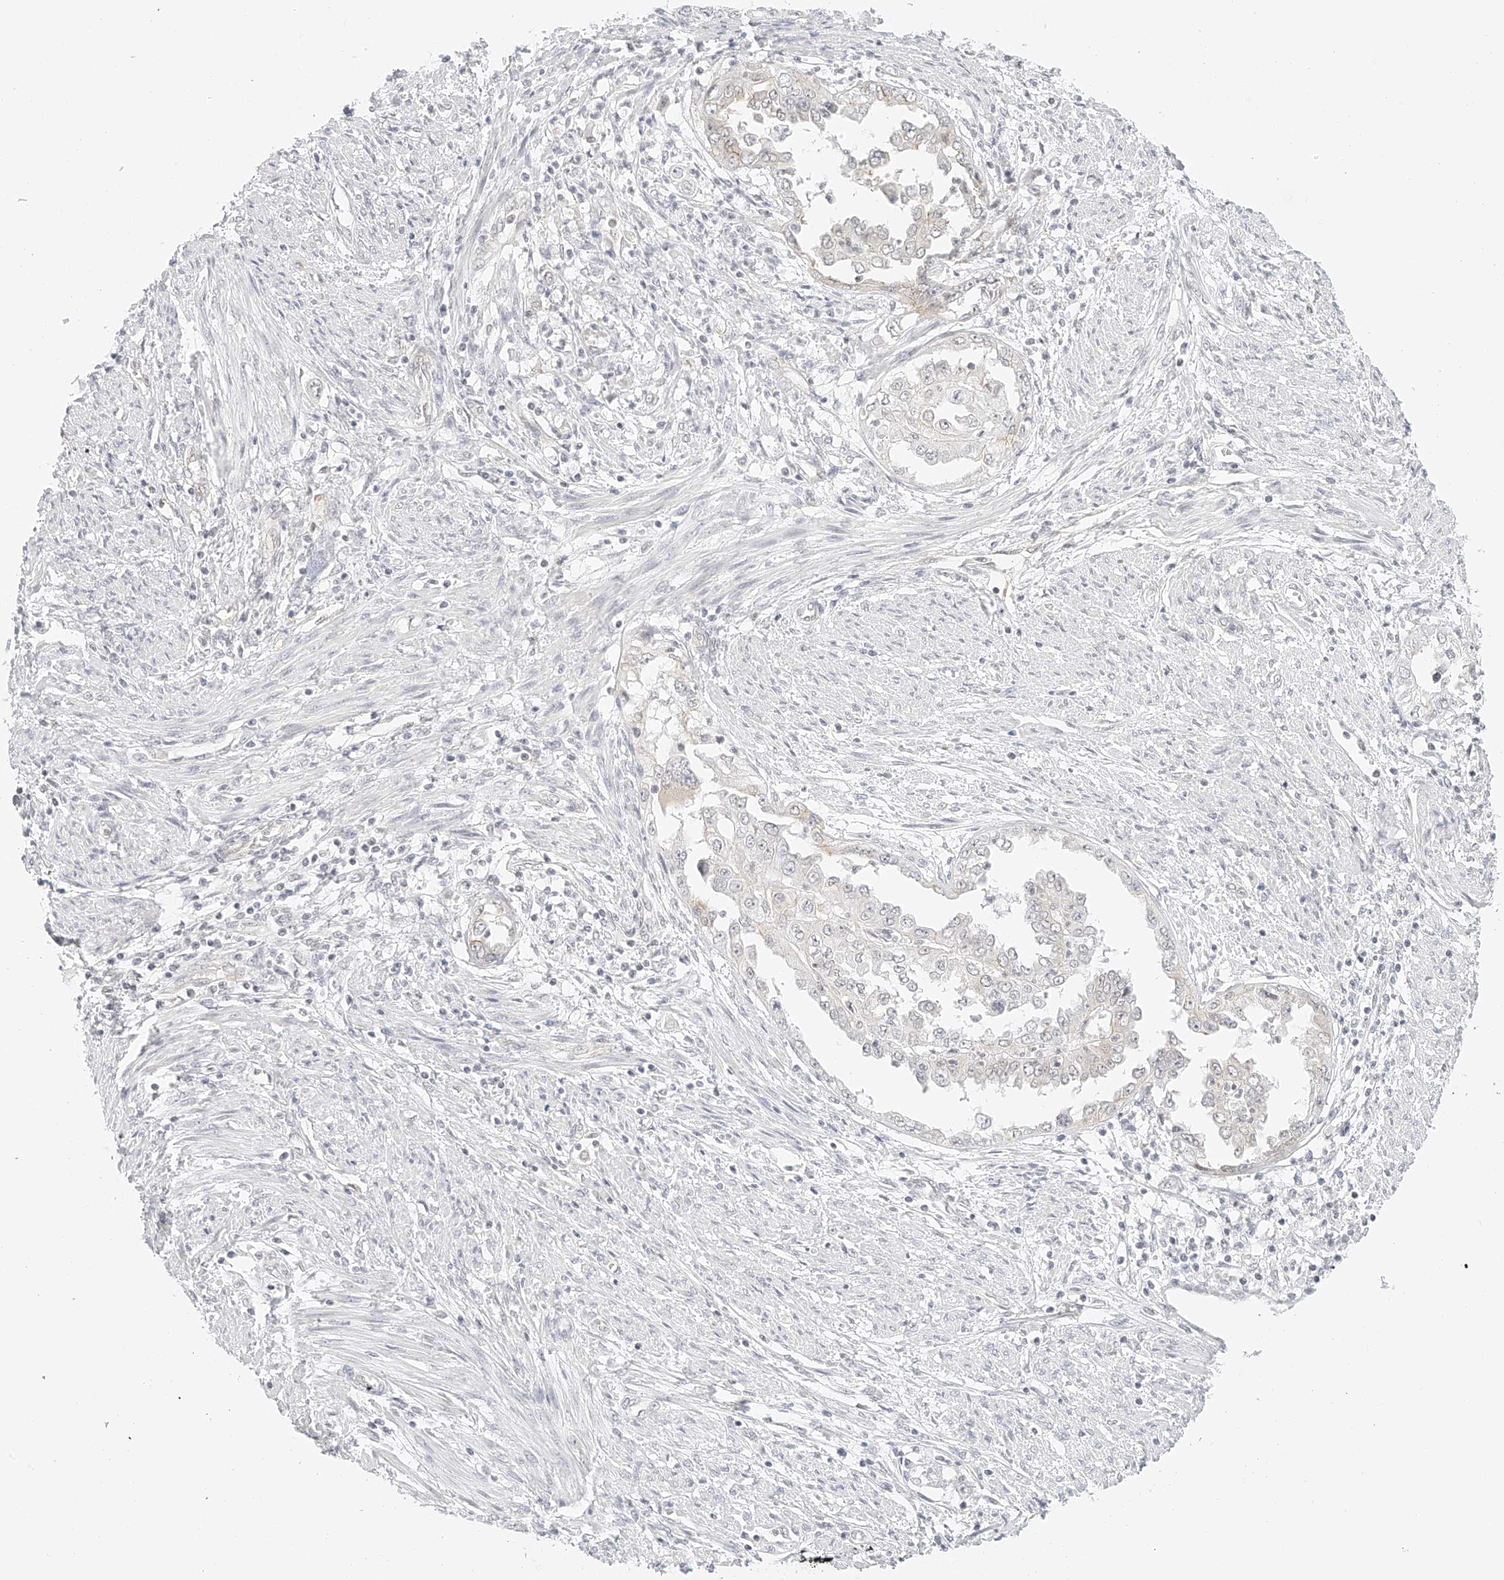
{"staining": {"intensity": "negative", "quantity": "none", "location": "none"}, "tissue": "endometrial cancer", "cell_type": "Tumor cells", "image_type": "cancer", "snomed": [{"axis": "morphology", "description": "Adenocarcinoma, NOS"}, {"axis": "topography", "description": "Endometrium"}], "caption": "Endometrial cancer stained for a protein using immunohistochemistry displays no expression tumor cells.", "gene": "ZFP69", "patient": {"sex": "female", "age": 85}}